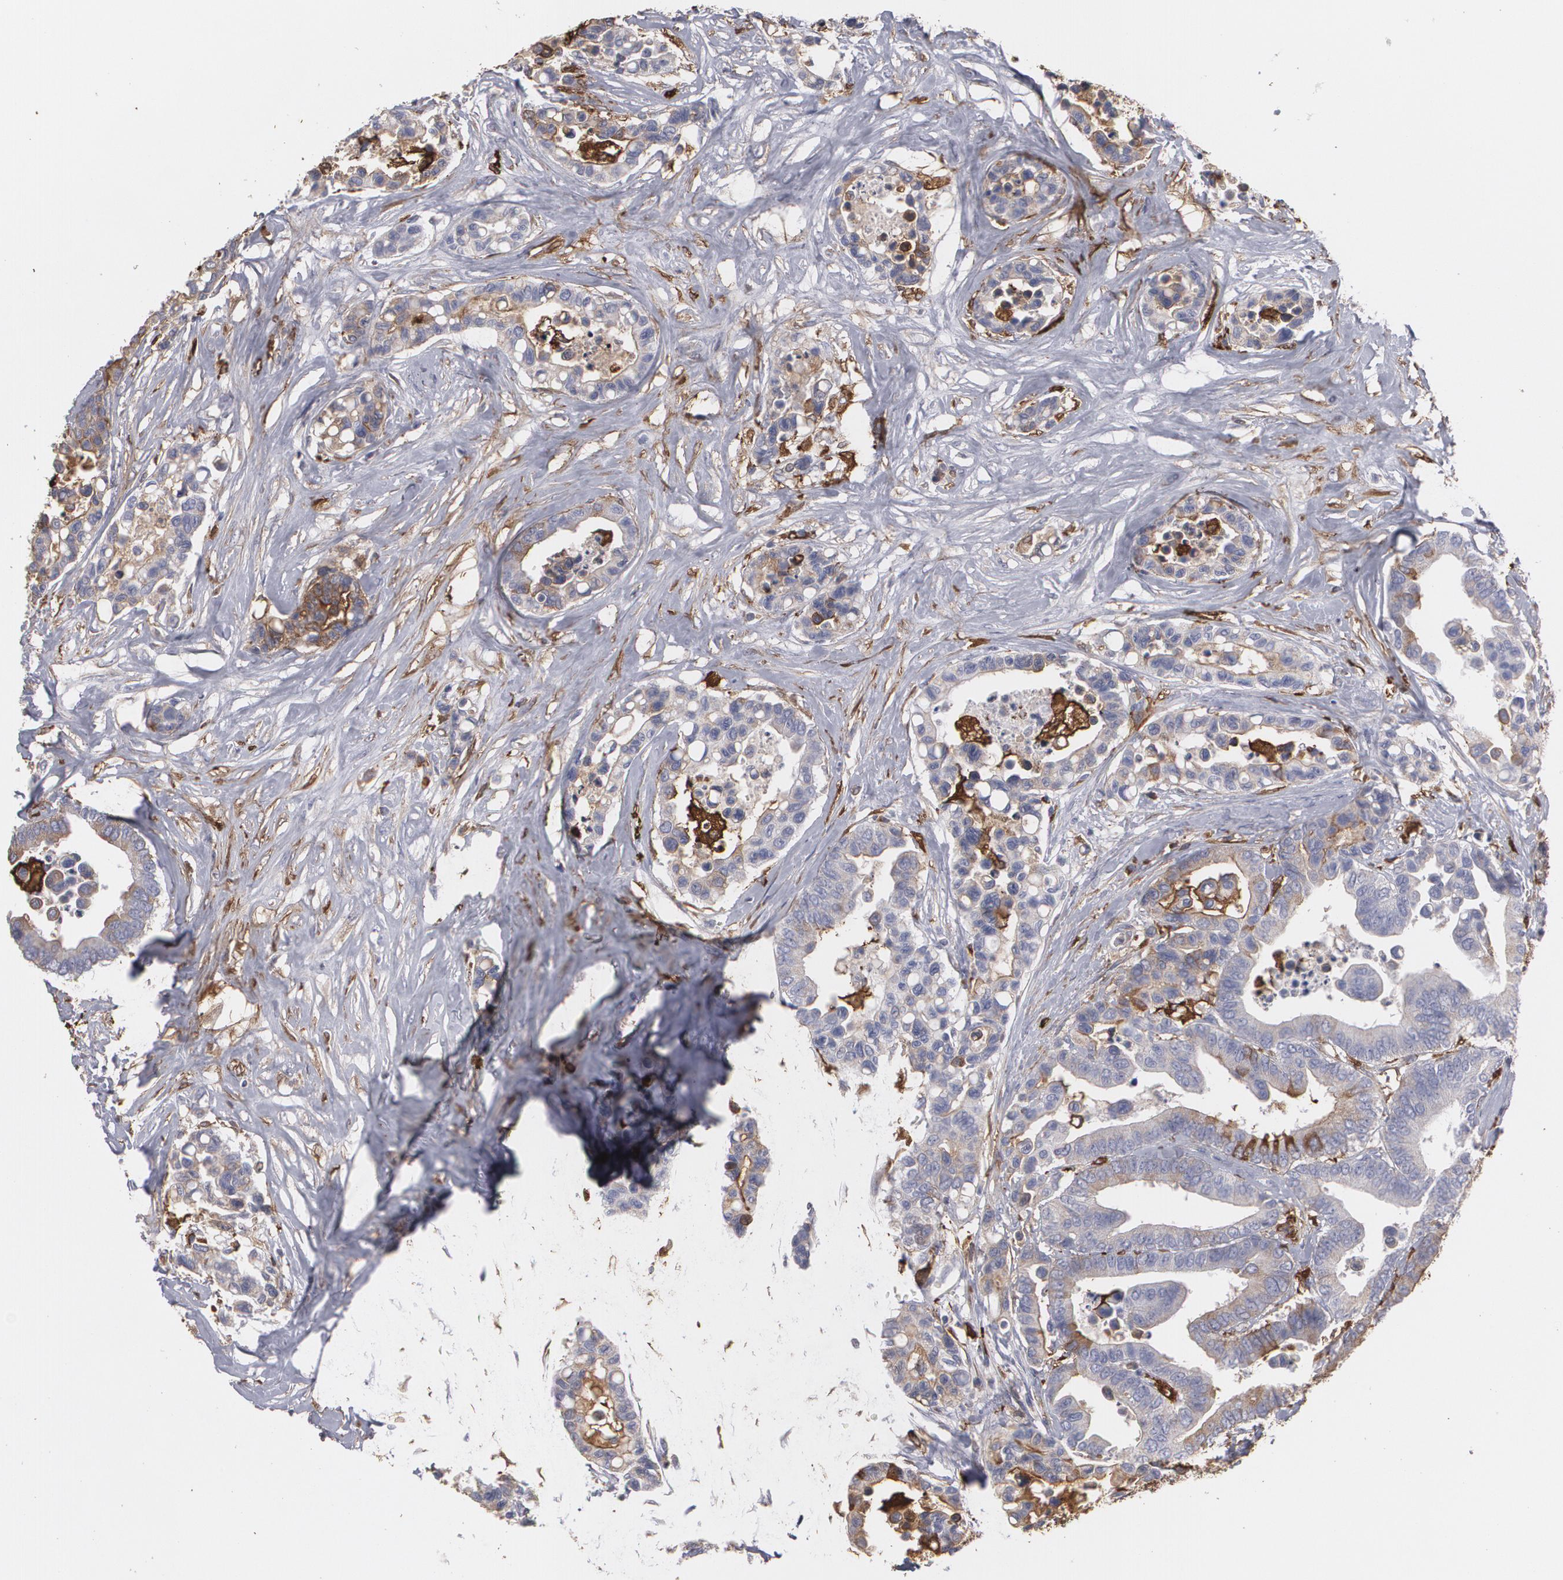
{"staining": {"intensity": "weak", "quantity": "25%-75%", "location": "cytoplasmic/membranous"}, "tissue": "colorectal cancer", "cell_type": "Tumor cells", "image_type": "cancer", "snomed": [{"axis": "morphology", "description": "Adenocarcinoma, NOS"}, {"axis": "topography", "description": "Colon"}], "caption": "An image of colorectal cancer (adenocarcinoma) stained for a protein displays weak cytoplasmic/membranous brown staining in tumor cells.", "gene": "ODC1", "patient": {"sex": "male", "age": 82}}